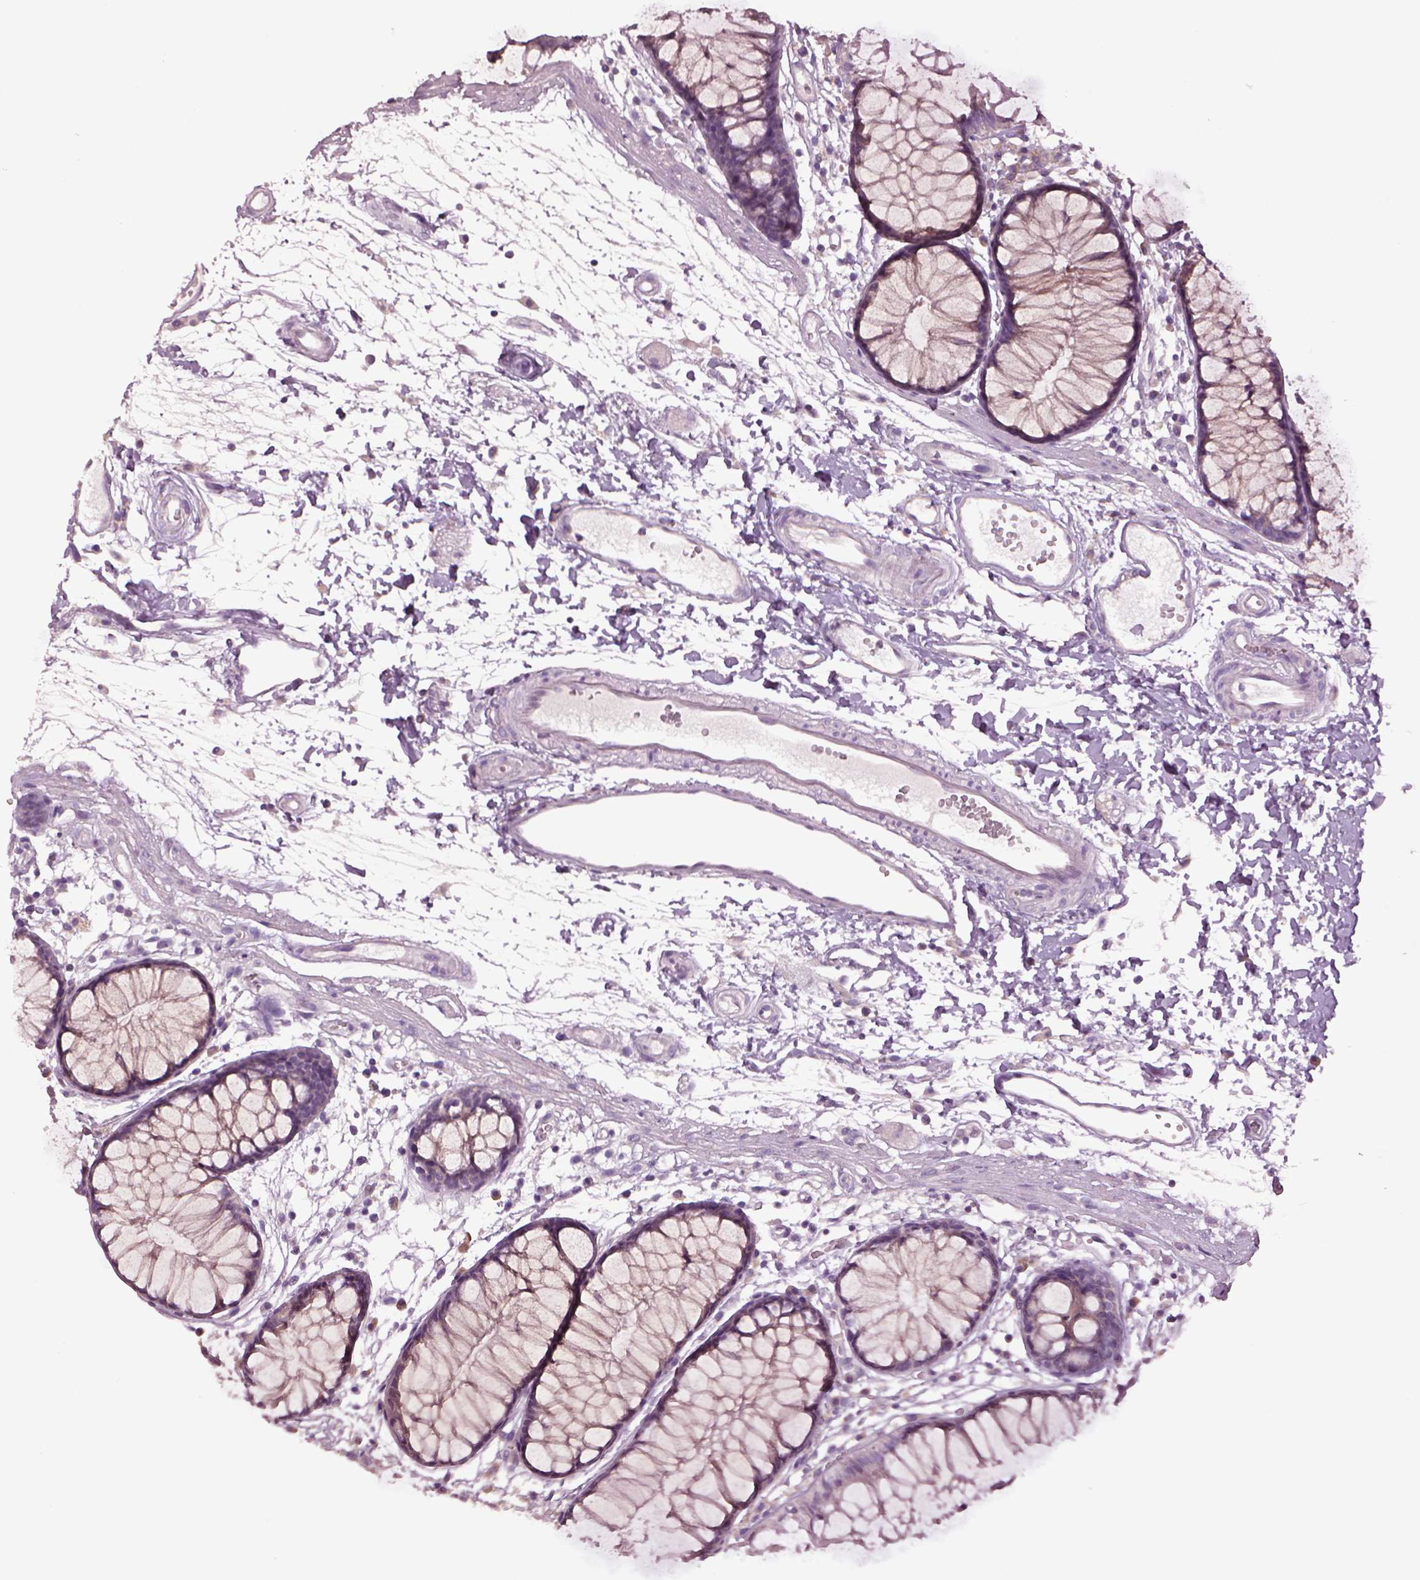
{"staining": {"intensity": "negative", "quantity": "none", "location": "none"}, "tissue": "colon", "cell_type": "Endothelial cells", "image_type": "normal", "snomed": [{"axis": "morphology", "description": "Normal tissue, NOS"}, {"axis": "morphology", "description": "Adenocarcinoma, NOS"}, {"axis": "topography", "description": "Colon"}], "caption": "This is an IHC micrograph of unremarkable colon. There is no positivity in endothelial cells.", "gene": "CLPSL1", "patient": {"sex": "male", "age": 65}}